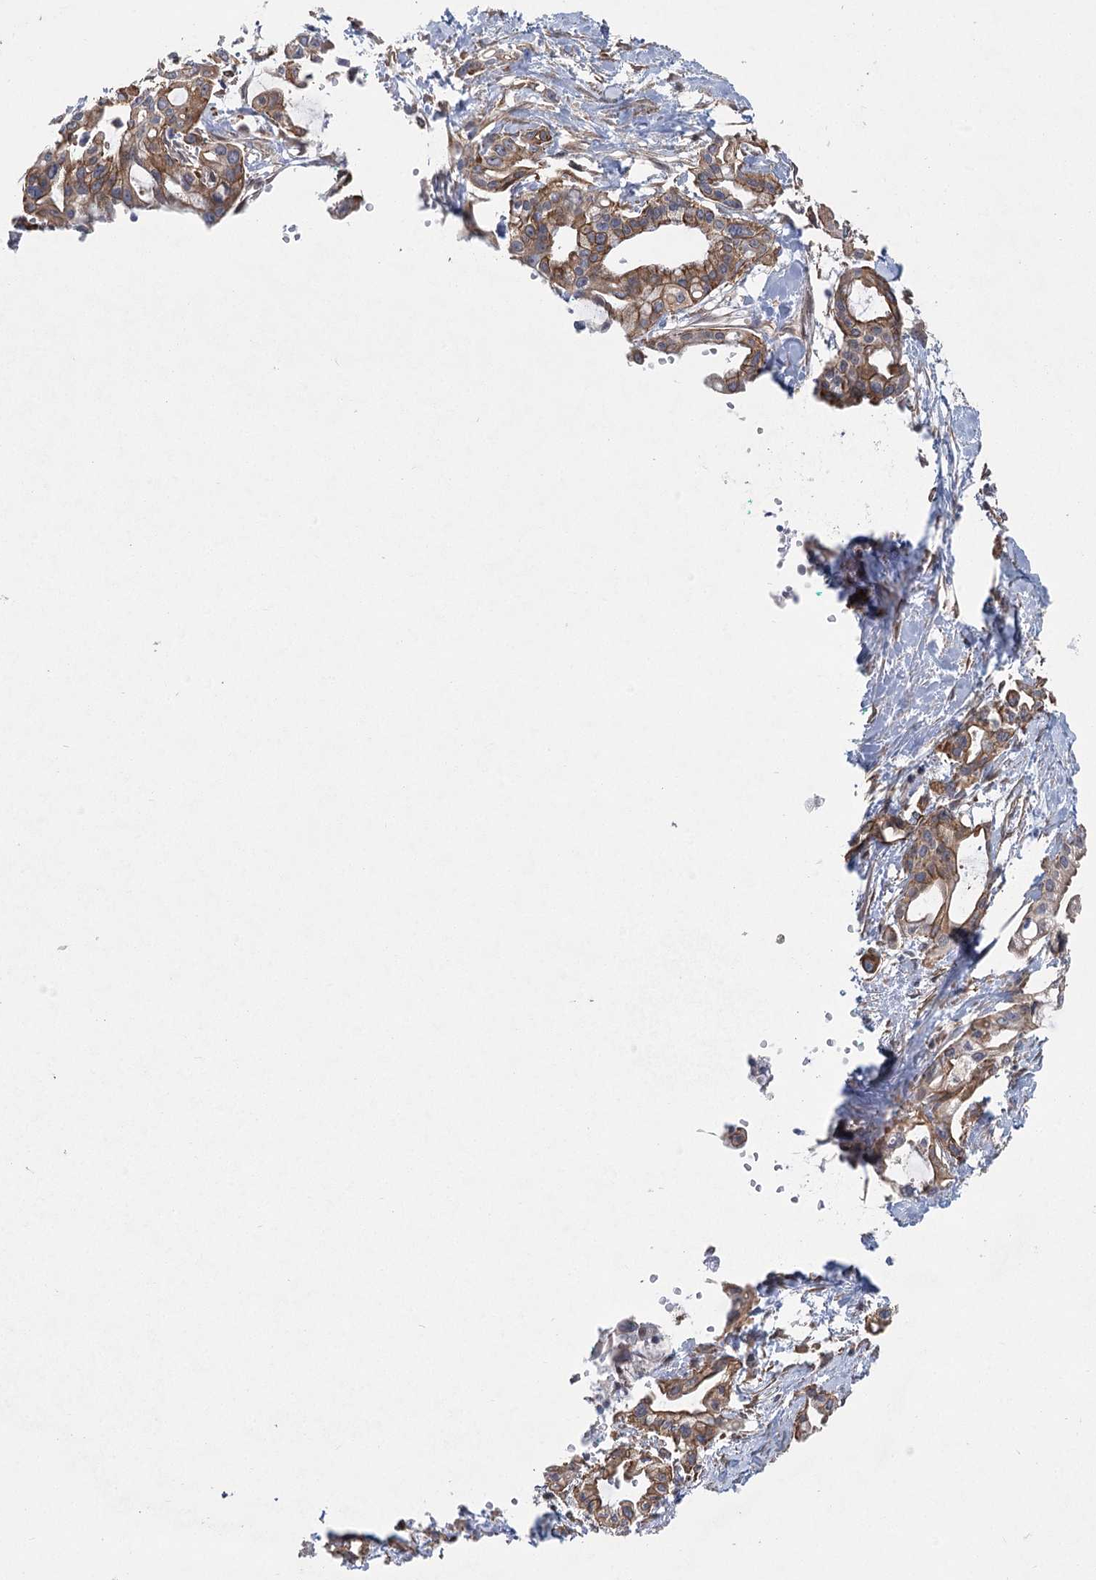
{"staining": {"intensity": "strong", "quantity": ">75%", "location": "cytoplasmic/membranous"}, "tissue": "pancreatic cancer", "cell_type": "Tumor cells", "image_type": "cancer", "snomed": [{"axis": "morphology", "description": "Adenocarcinoma, NOS"}, {"axis": "topography", "description": "Pancreas"}], "caption": "Tumor cells exhibit strong cytoplasmic/membranous positivity in about >75% of cells in pancreatic cancer.", "gene": "RWDD4", "patient": {"sex": "male", "age": 68}}